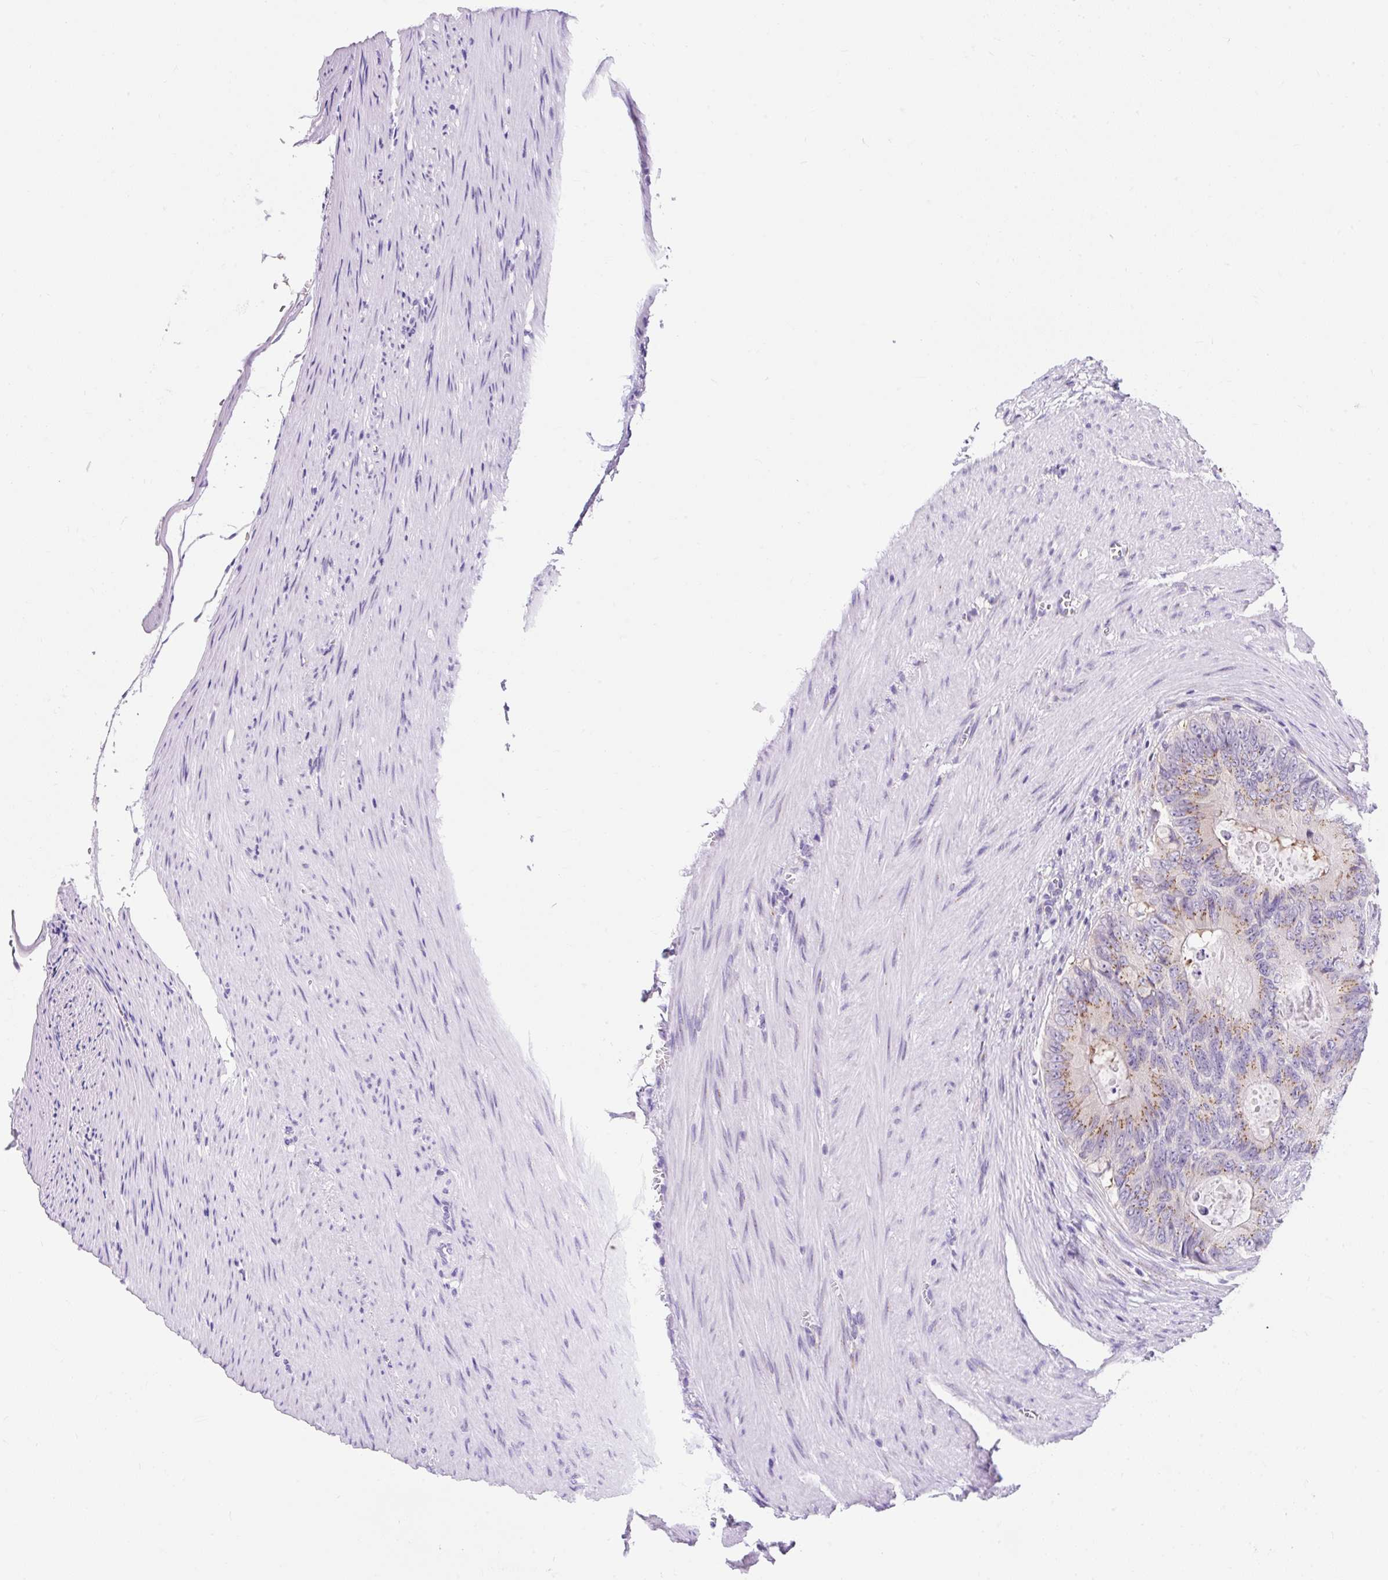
{"staining": {"intensity": "moderate", "quantity": "<25%", "location": "cytoplasmic/membranous"}, "tissue": "colorectal cancer", "cell_type": "Tumor cells", "image_type": "cancer", "snomed": [{"axis": "morphology", "description": "Adenocarcinoma, NOS"}, {"axis": "topography", "description": "Colon"}], "caption": "Colorectal cancer (adenocarcinoma) stained with immunohistochemistry (IHC) exhibits moderate cytoplasmic/membranous expression in about <25% of tumor cells.", "gene": "GOLGA8A", "patient": {"sex": "male", "age": 62}}